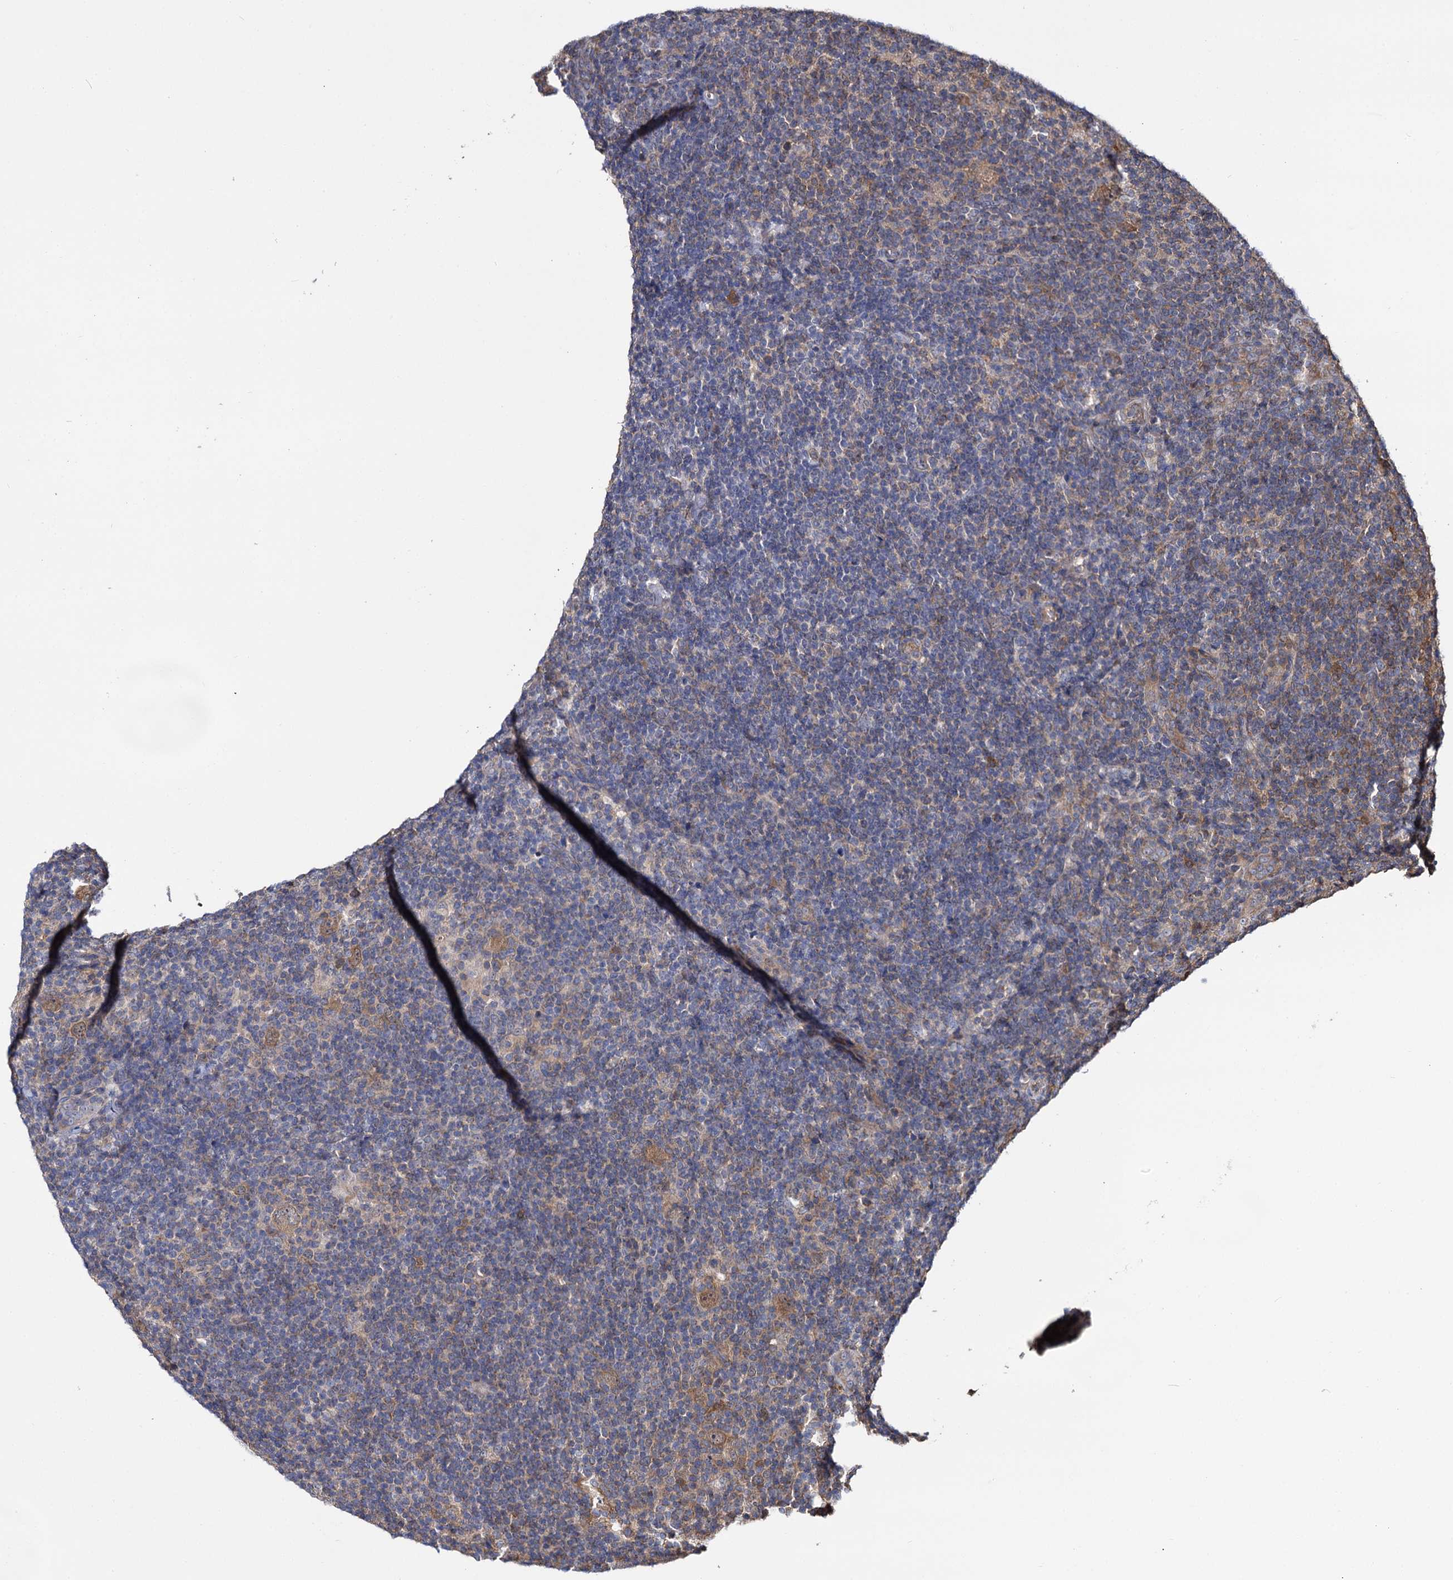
{"staining": {"intensity": "strong", "quantity": ">75%", "location": "cytoplasmic/membranous"}, "tissue": "lymphoma", "cell_type": "Tumor cells", "image_type": "cancer", "snomed": [{"axis": "morphology", "description": "Hodgkin's disease, NOS"}, {"axis": "topography", "description": "Lymph node"}], "caption": "An image showing strong cytoplasmic/membranous positivity in about >75% of tumor cells in lymphoma, as visualized by brown immunohistochemical staining.", "gene": "IDI1", "patient": {"sex": "female", "age": 57}}